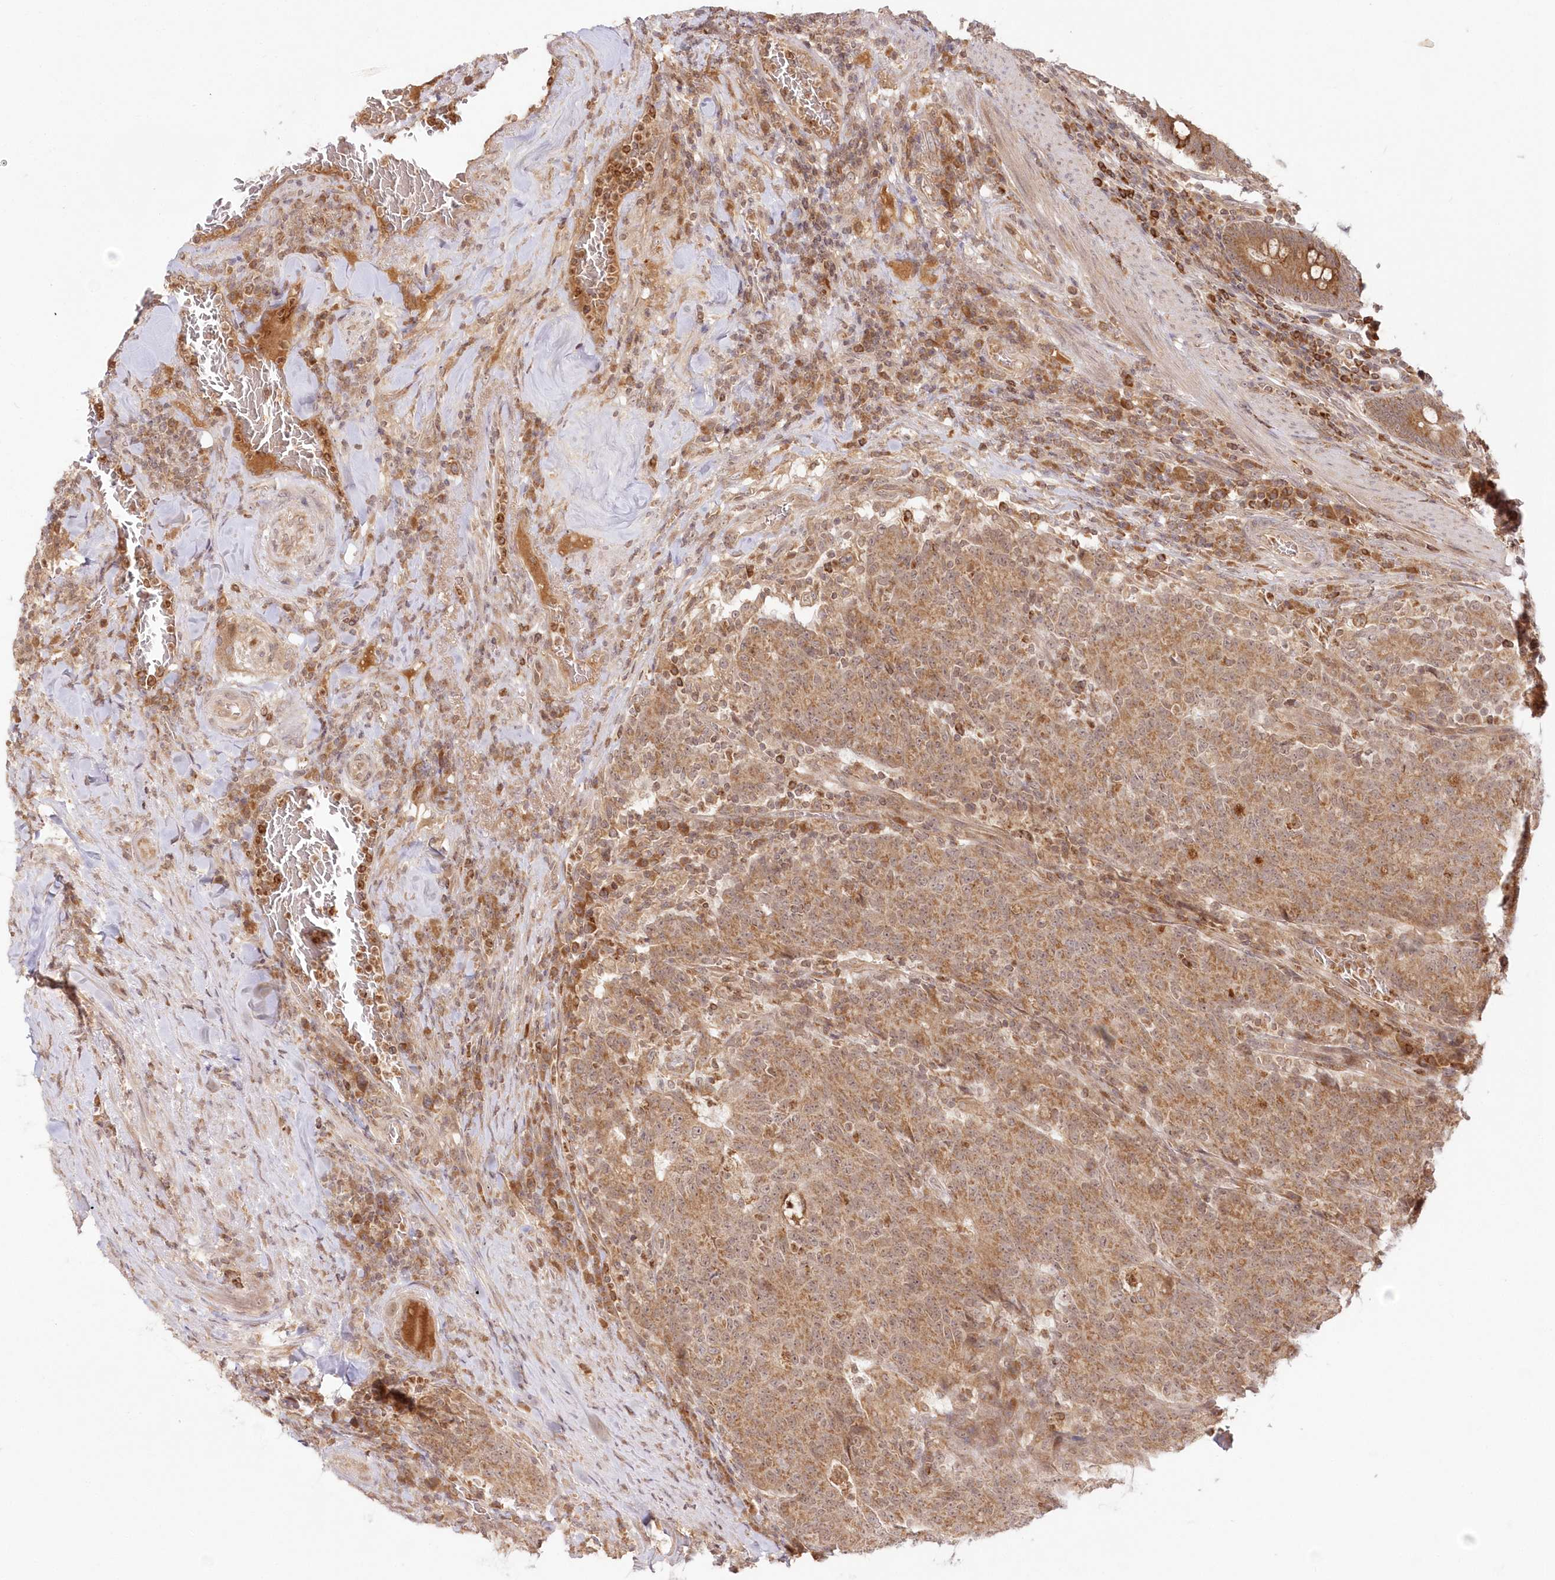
{"staining": {"intensity": "moderate", "quantity": ">75%", "location": "cytoplasmic/membranous"}, "tissue": "colorectal cancer", "cell_type": "Tumor cells", "image_type": "cancer", "snomed": [{"axis": "morphology", "description": "Normal tissue, NOS"}, {"axis": "morphology", "description": "Adenocarcinoma, NOS"}, {"axis": "topography", "description": "Colon"}], "caption": "DAB (3,3'-diaminobenzidine) immunohistochemical staining of human colorectal adenocarcinoma demonstrates moderate cytoplasmic/membranous protein staining in about >75% of tumor cells. Using DAB (brown) and hematoxylin (blue) stains, captured at high magnification using brightfield microscopy.", "gene": "MTMR3", "patient": {"sex": "female", "age": 75}}